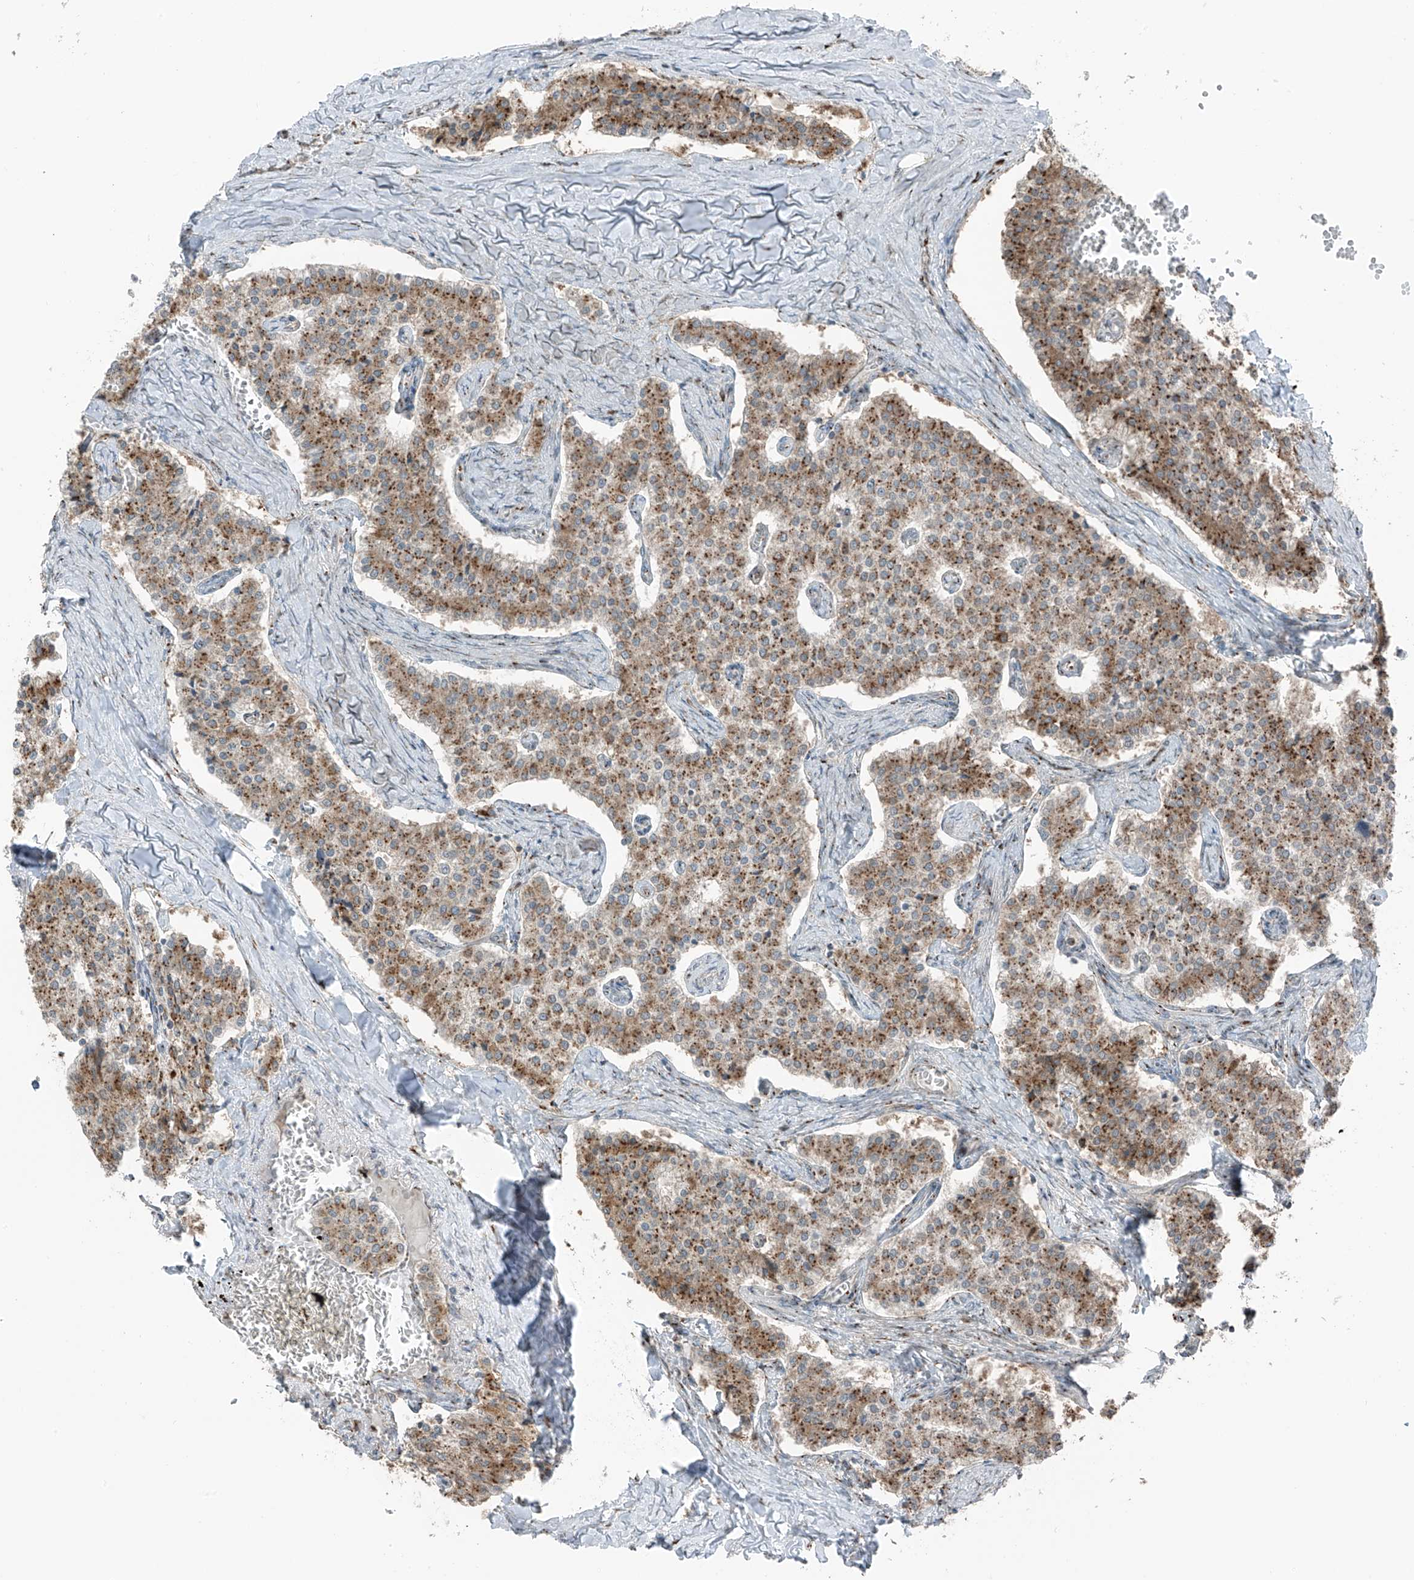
{"staining": {"intensity": "moderate", "quantity": ">75%", "location": "cytoplasmic/membranous"}, "tissue": "carcinoid", "cell_type": "Tumor cells", "image_type": "cancer", "snomed": [{"axis": "morphology", "description": "Carcinoid, malignant, NOS"}, {"axis": "topography", "description": "Colon"}], "caption": "Carcinoid tissue reveals moderate cytoplasmic/membranous positivity in about >75% of tumor cells, visualized by immunohistochemistry.", "gene": "ERLEC1", "patient": {"sex": "female", "age": 52}}